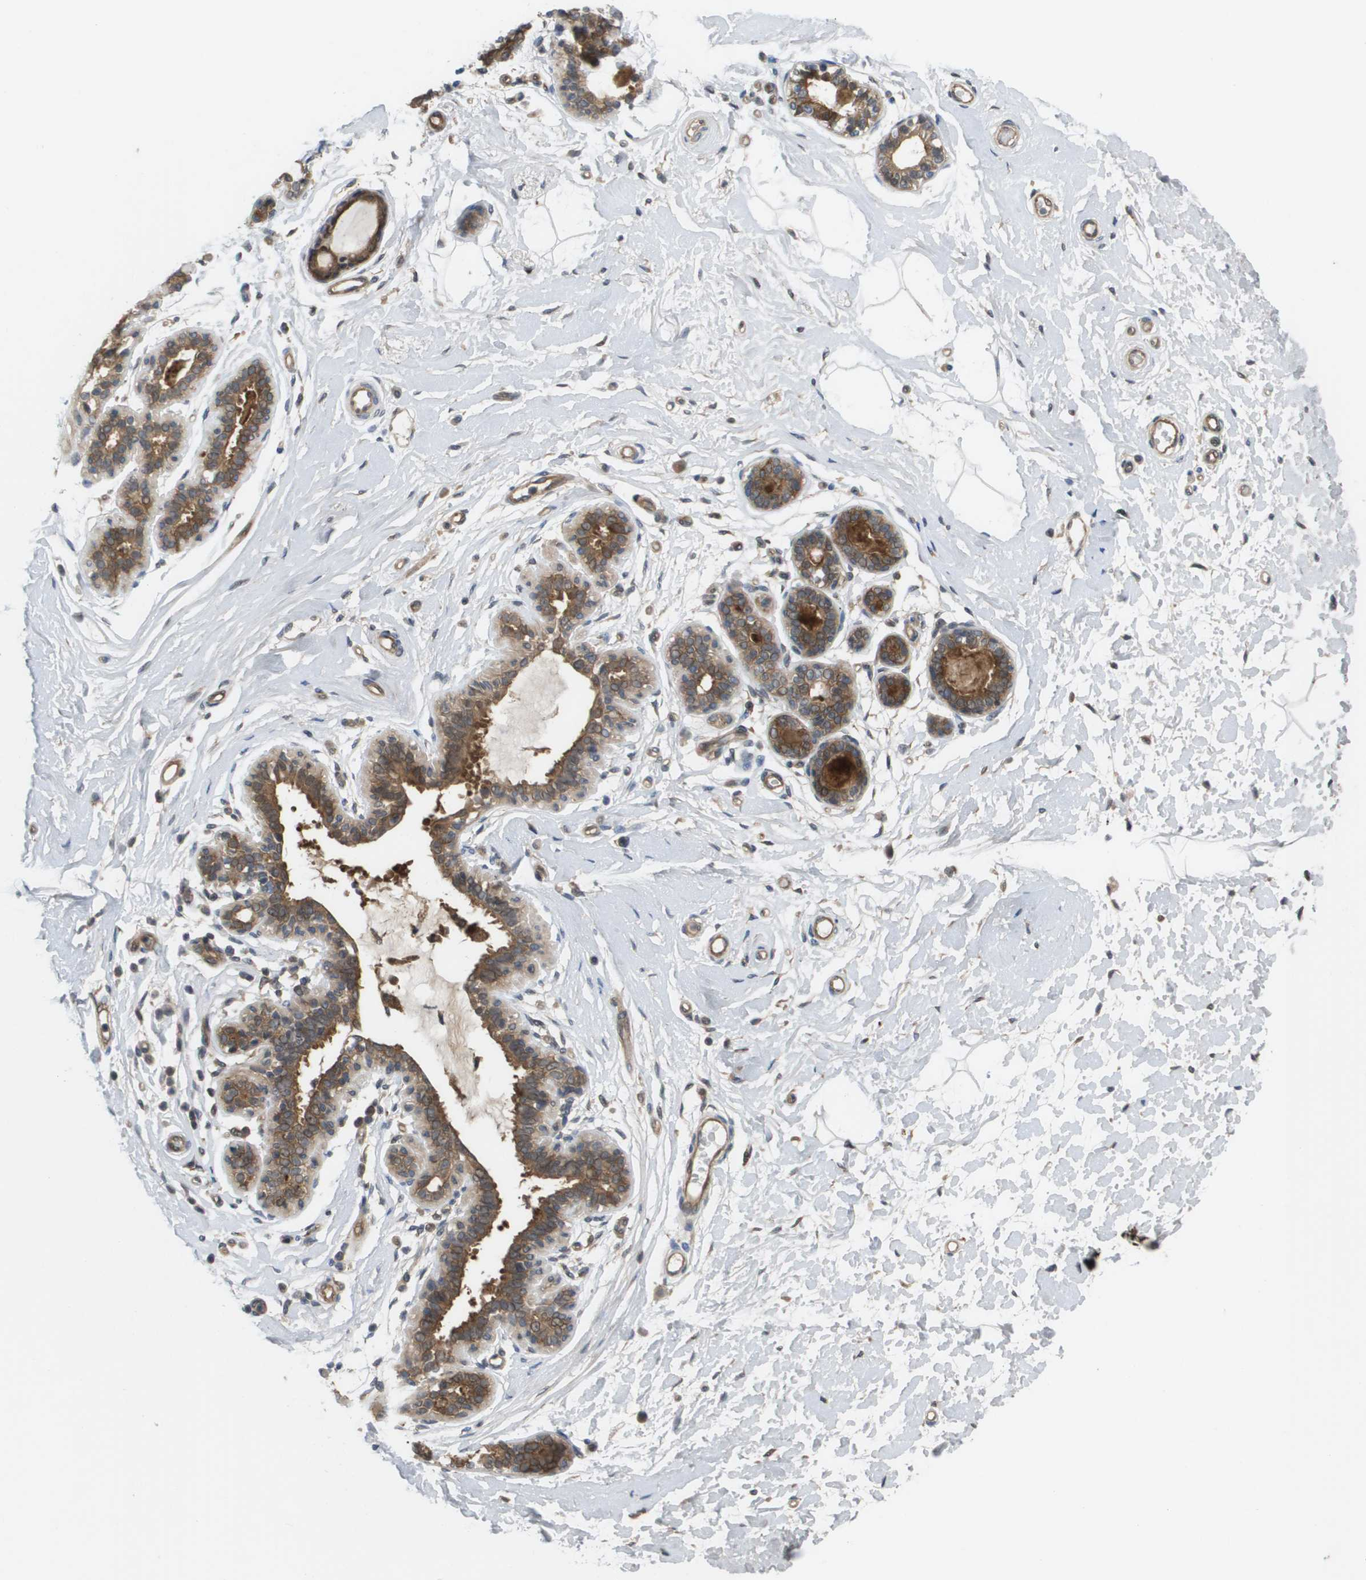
{"staining": {"intensity": "negative", "quantity": "none", "location": "none"}, "tissue": "breast", "cell_type": "Adipocytes", "image_type": "normal", "snomed": [{"axis": "morphology", "description": "Normal tissue, NOS"}, {"axis": "morphology", "description": "Lobular carcinoma"}, {"axis": "topography", "description": "Breast"}], "caption": "Photomicrograph shows no protein staining in adipocytes of normal breast. (Stains: DAB (3,3'-diaminobenzidine) IHC with hematoxylin counter stain, Microscopy: brightfield microscopy at high magnification).", "gene": "CTPS2", "patient": {"sex": "female", "age": 59}}